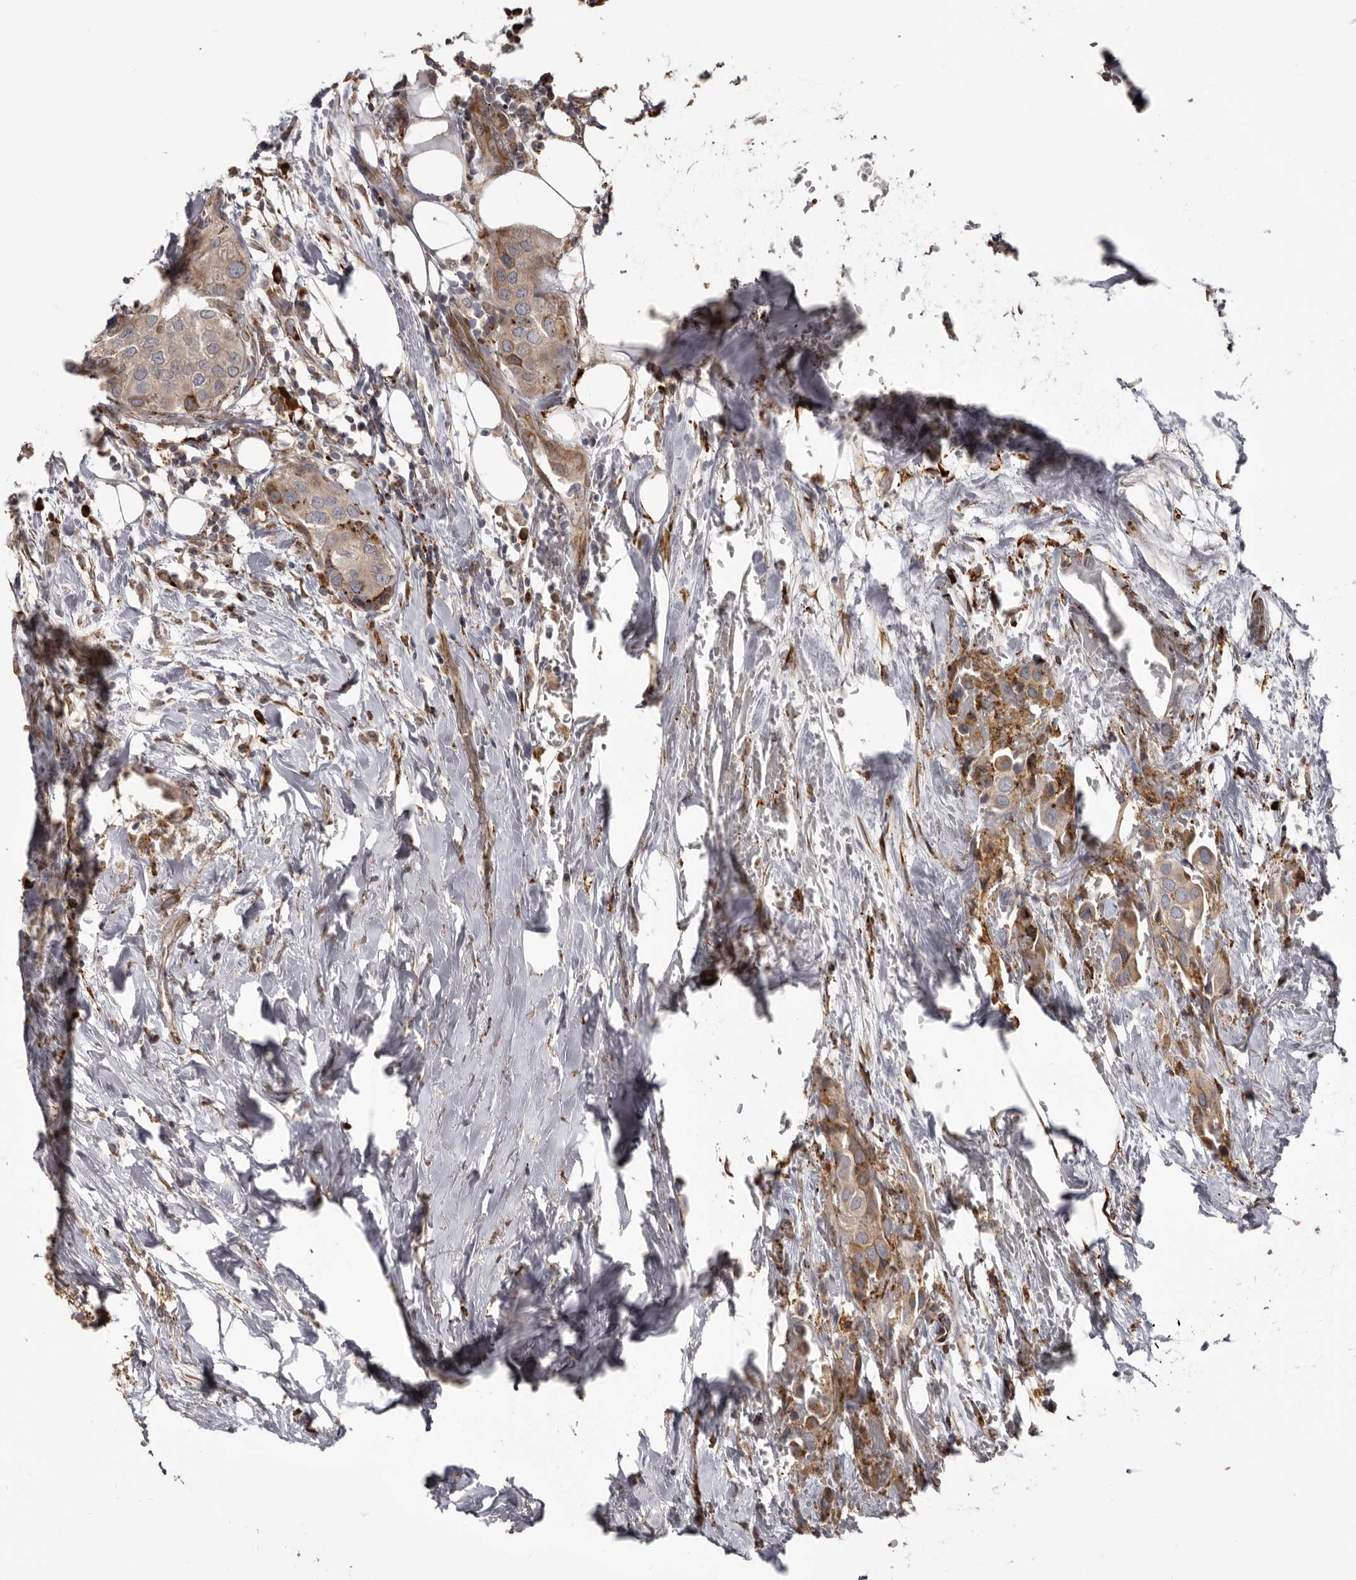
{"staining": {"intensity": "weak", "quantity": "25%-75%", "location": "cytoplasmic/membranous"}, "tissue": "urothelial cancer", "cell_type": "Tumor cells", "image_type": "cancer", "snomed": [{"axis": "morphology", "description": "Urothelial carcinoma, High grade"}, {"axis": "topography", "description": "Urinary bladder"}], "caption": "Immunohistochemical staining of human urothelial cancer shows low levels of weak cytoplasmic/membranous staining in about 25%-75% of tumor cells. Immunohistochemistry (ihc) stains the protein in brown and the nuclei are stained blue.", "gene": "NUP43", "patient": {"sex": "male", "age": 64}}